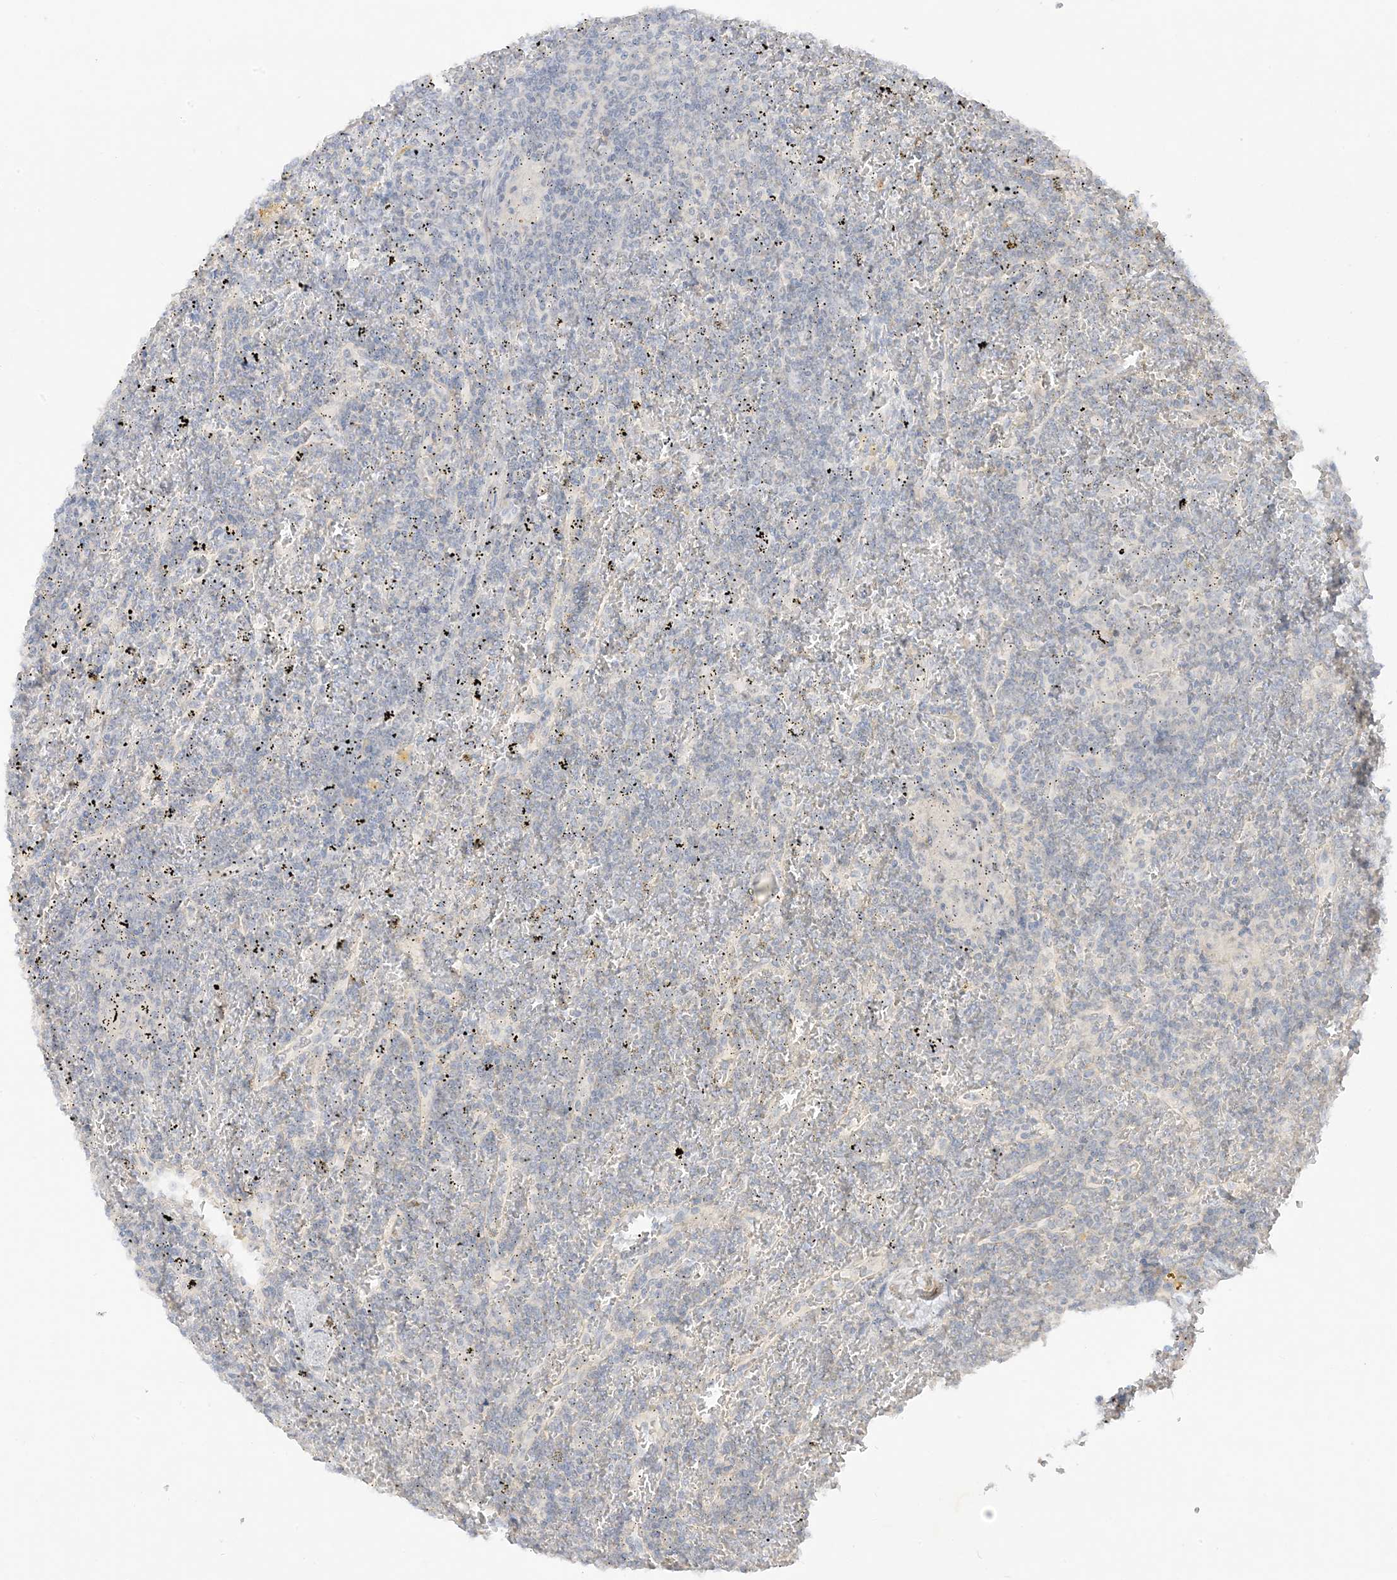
{"staining": {"intensity": "negative", "quantity": "none", "location": "none"}, "tissue": "lymphoma", "cell_type": "Tumor cells", "image_type": "cancer", "snomed": [{"axis": "morphology", "description": "Malignant lymphoma, non-Hodgkin's type, Low grade"}, {"axis": "topography", "description": "Spleen"}], "caption": "DAB immunohistochemical staining of lymphoma demonstrates no significant expression in tumor cells. The staining was performed using DAB (3,3'-diaminobenzidine) to visualize the protein expression in brown, while the nuclei were stained in blue with hematoxylin (Magnification: 20x).", "gene": "ETAA1", "patient": {"sex": "female", "age": 19}}